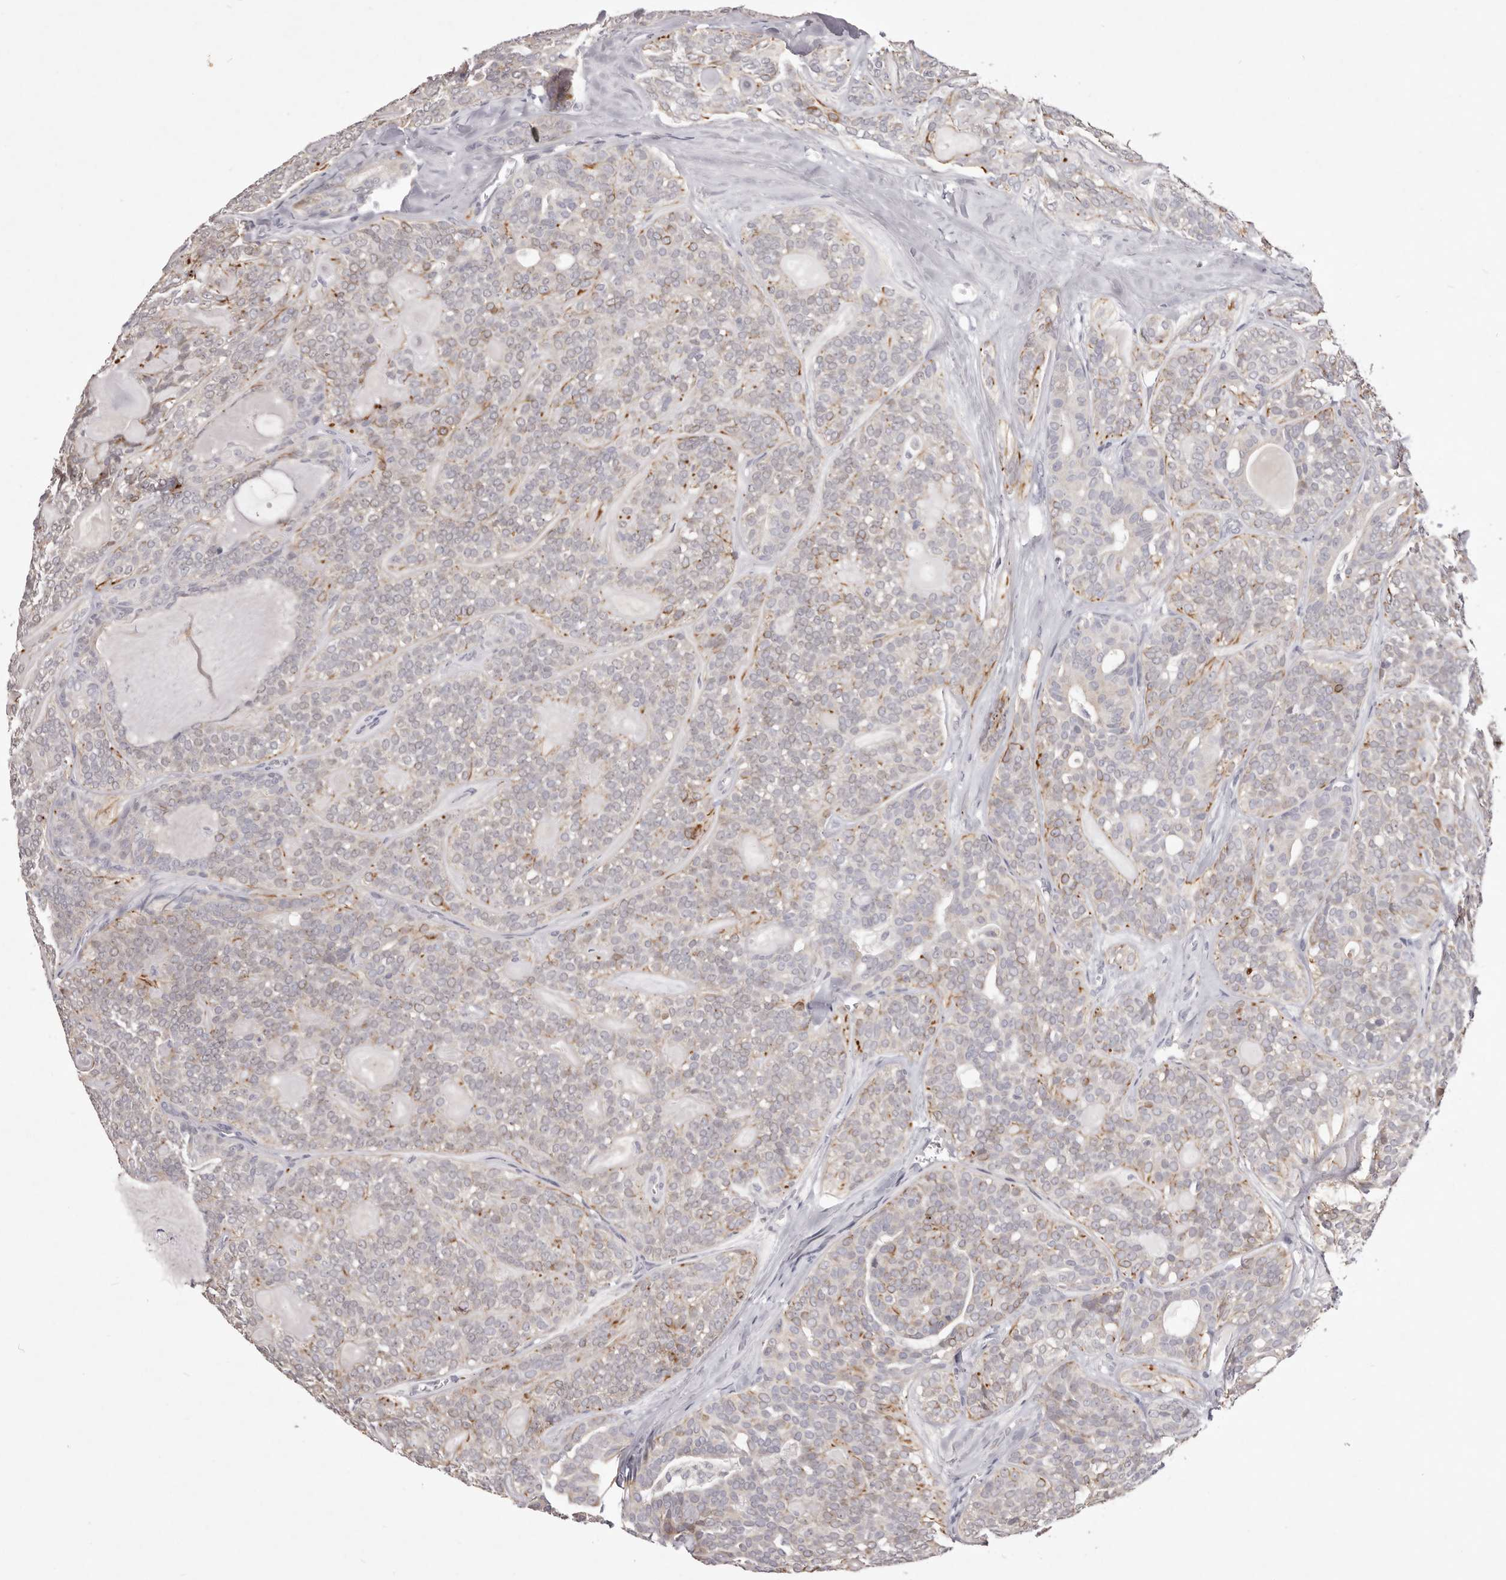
{"staining": {"intensity": "moderate", "quantity": "<25%", "location": "cytoplasmic/membranous"}, "tissue": "head and neck cancer", "cell_type": "Tumor cells", "image_type": "cancer", "snomed": [{"axis": "morphology", "description": "Adenocarcinoma, NOS"}, {"axis": "topography", "description": "Head-Neck"}], "caption": "The immunohistochemical stain shows moderate cytoplasmic/membranous staining in tumor cells of head and neck cancer tissue.", "gene": "GARNL3", "patient": {"sex": "male", "age": 66}}